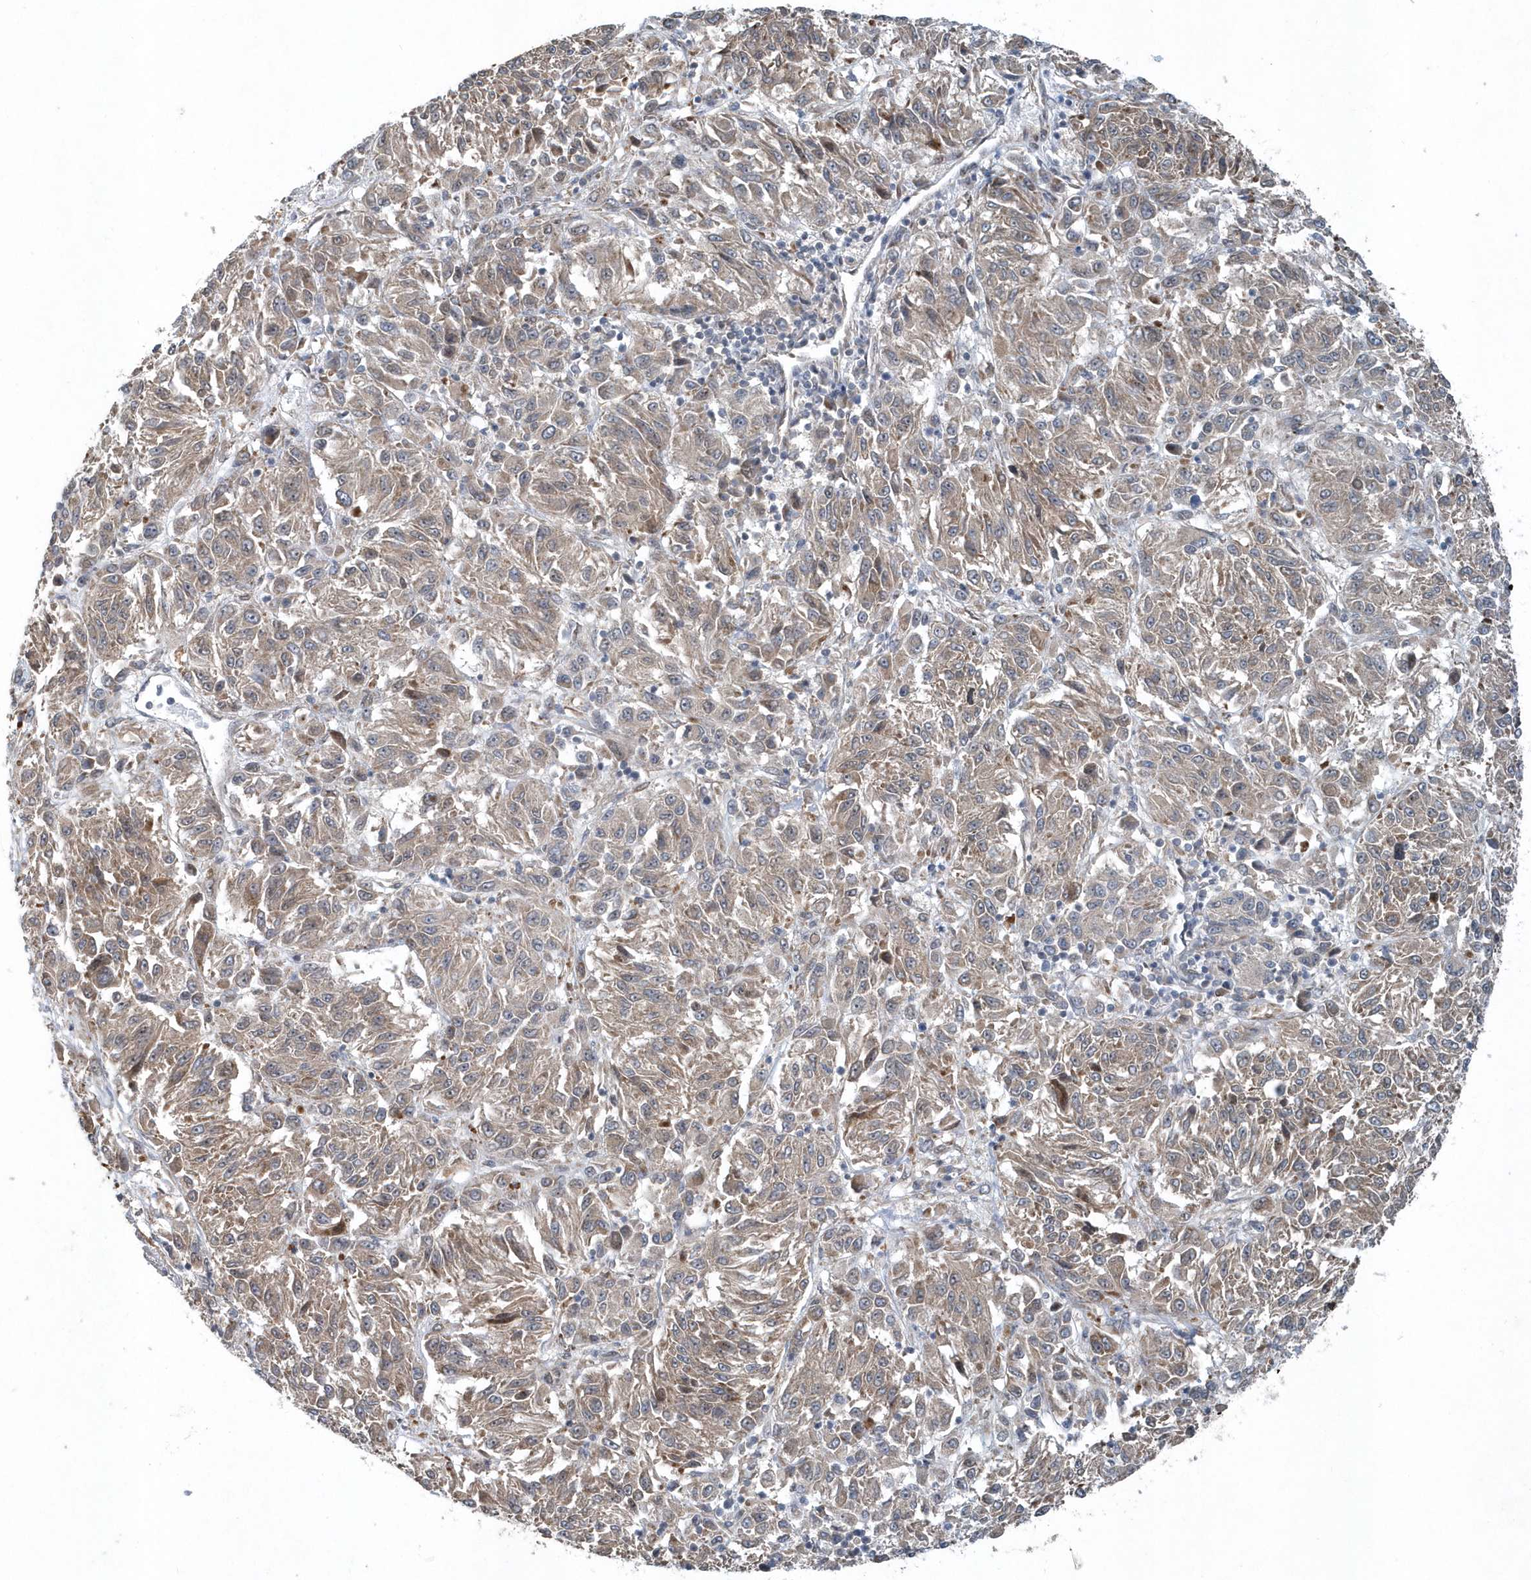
{"staining": {"intensity": "weak", "quantity": ">75%", "location": "cytoplasmic/membranous"}, "tissue": "melanoma", "cell_type": "Tumor cells", "image_type": "cancer", "snomed": [{"axis": "morphology", "description": "Malignant melanoma, Metastatic site"}, {"axis": "topography", "description": "Lung"}], "caption": "Human melanoma stained for a protein (brown) exhibits weak cytoplasmic/membranous positive expression in approximately >75% of tumor cells.", "gene": "MCC", "patient": {"sex": "male", "age": 64}}